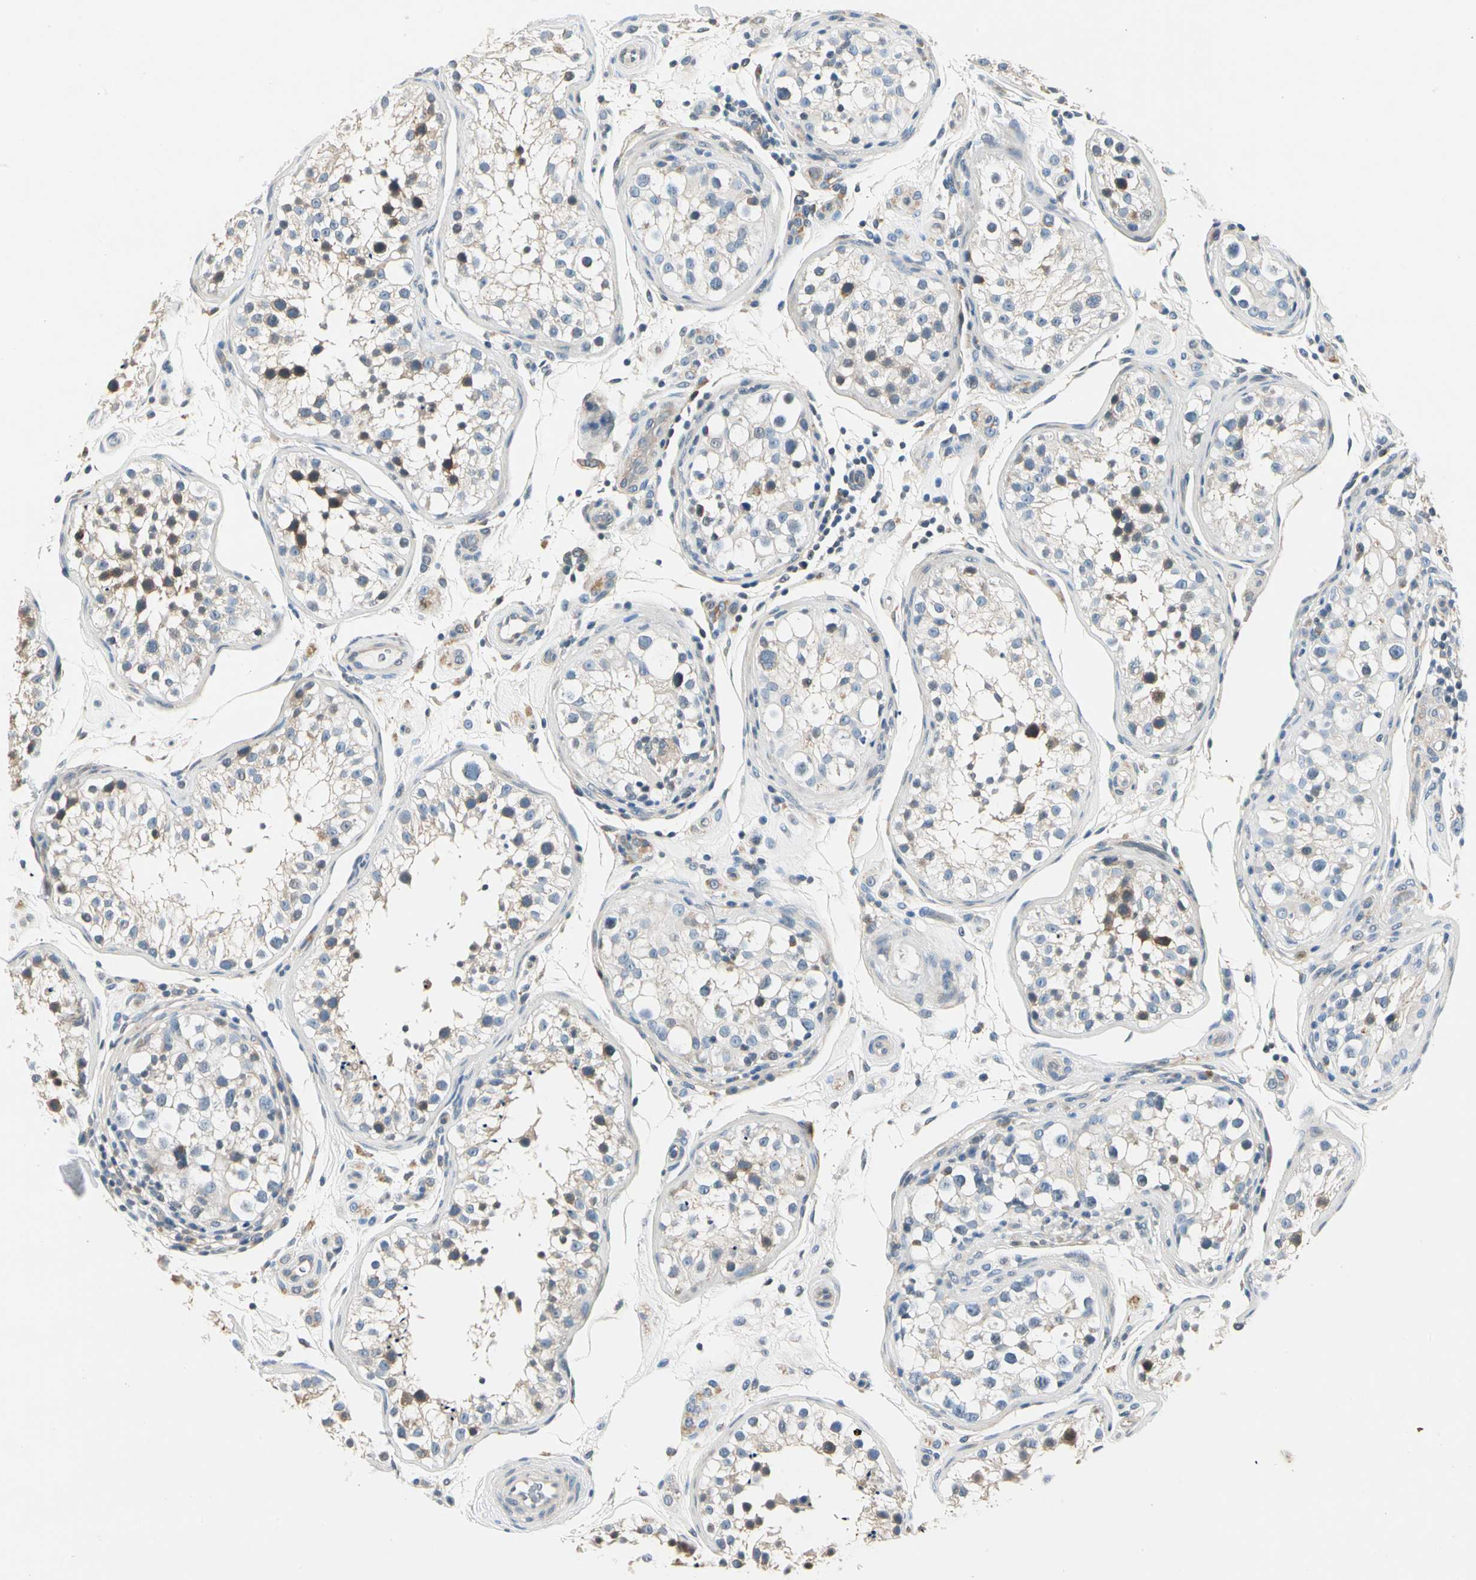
{"staining": {"intensity": "weak", "quantity": "25%-75%", "location": "cytoplasmic/membranous"}, "tissue": "testis", "cell_type": "Cells in seminiferous ducts", "image_type": "normal", "snomed": [{"axis": "morphology", "description": "Normal tissue, NOS"}, {"axis": "topography", "description": "Testis"}], "caption": "Brown immunohistochemical staining in unremarkable human testis shows weak cytoplasmic/membranous staining in about 25%-75% of cells in seminiferous ducts.", "gene": "ROCK2", "patient": {"sex": "male", "age": 24}}